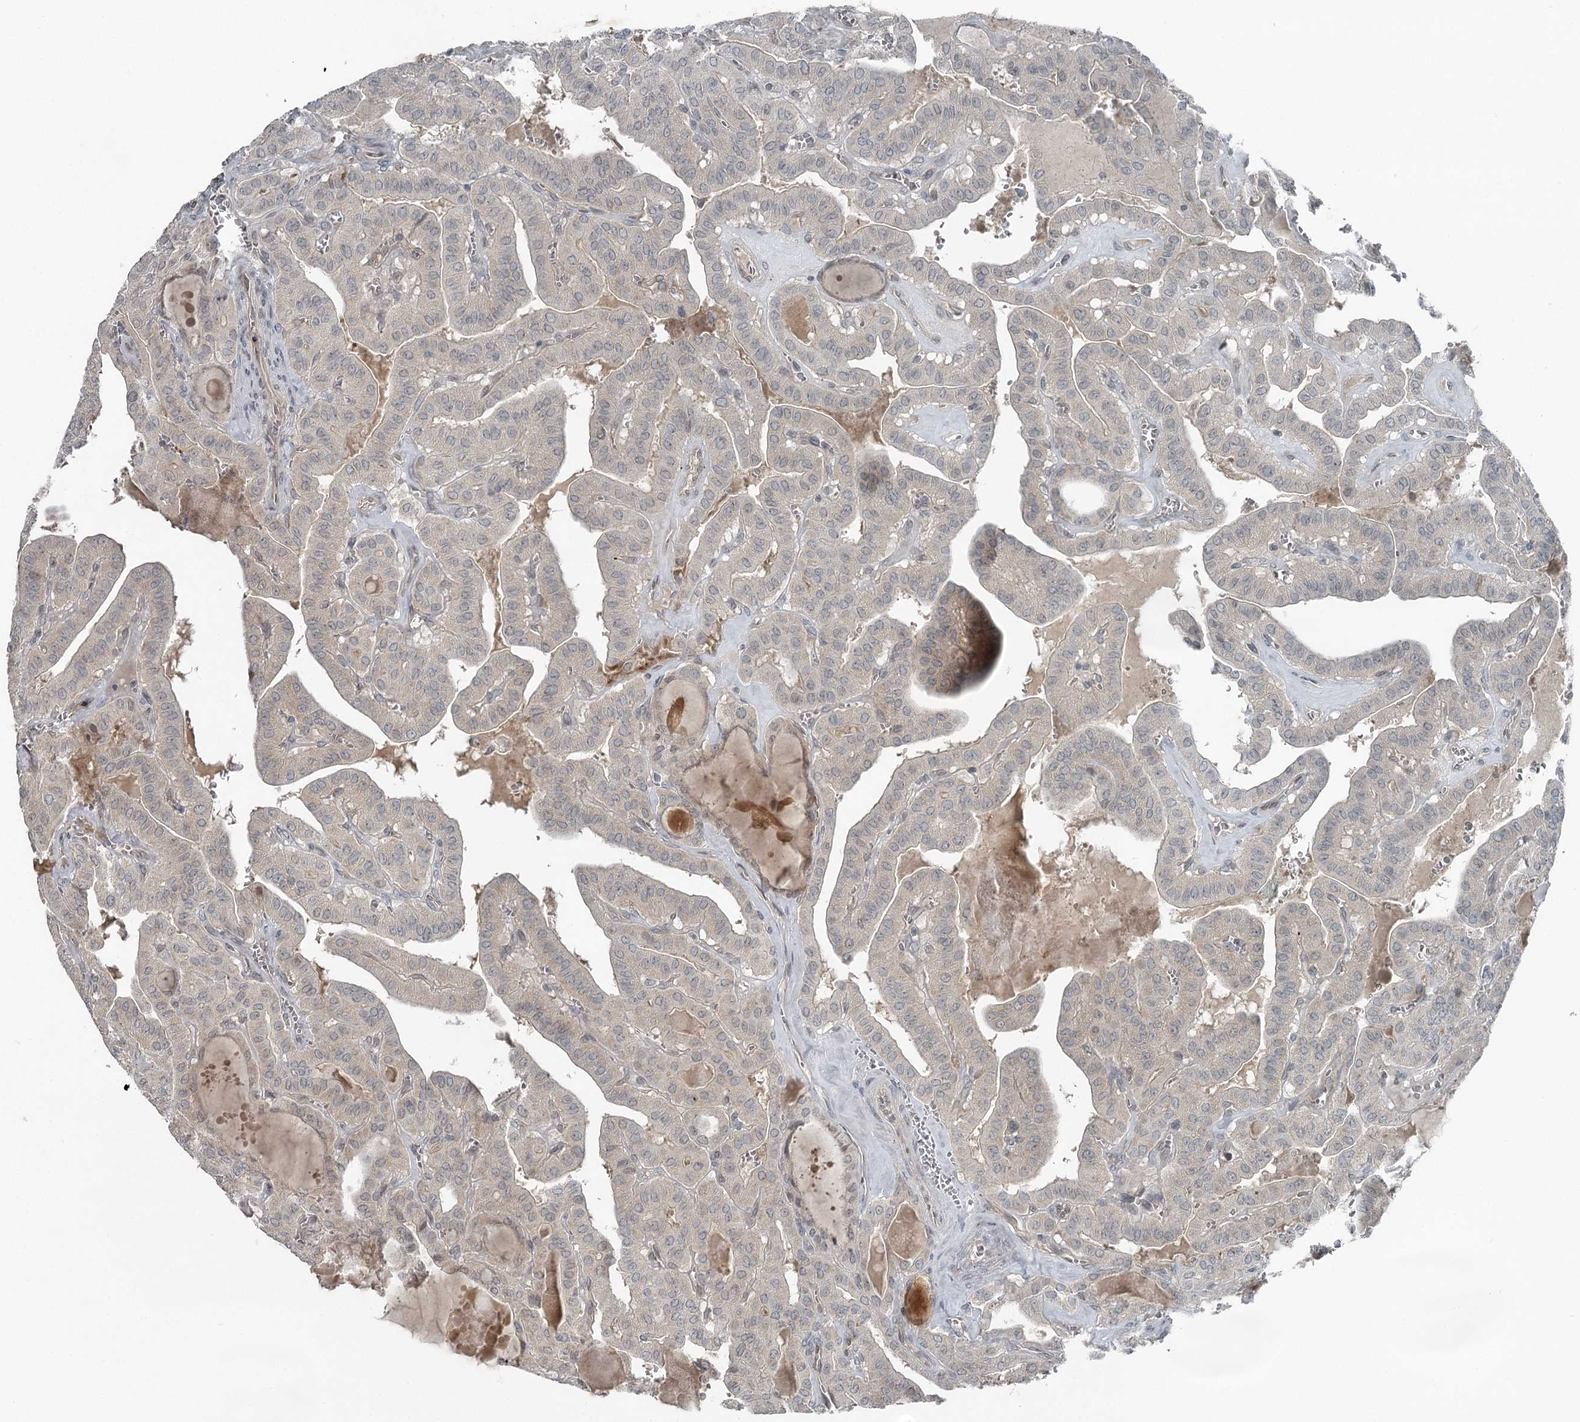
{"staining": {"intensity": "negative", "quantity": "none", "location": "none"}, "tissue": "thyroid cancer", "cell_type": "Tumor cells", "image_type": "cancer", "snomed": [{"axis": "morphology", "description": "Papillary adenocarcinoma, NOS"}, {"axis": "topography", "description": "Thyroid gland"}], "caption": "Tumor cells show no significant protein staining in thyroid cancer (papillary adenocarcinoma). (Immunohistochemistry, brightfield microscopy, high magnification).", "gene": "SLC39A8", "patient": {"sex": "male", "age": 52}}